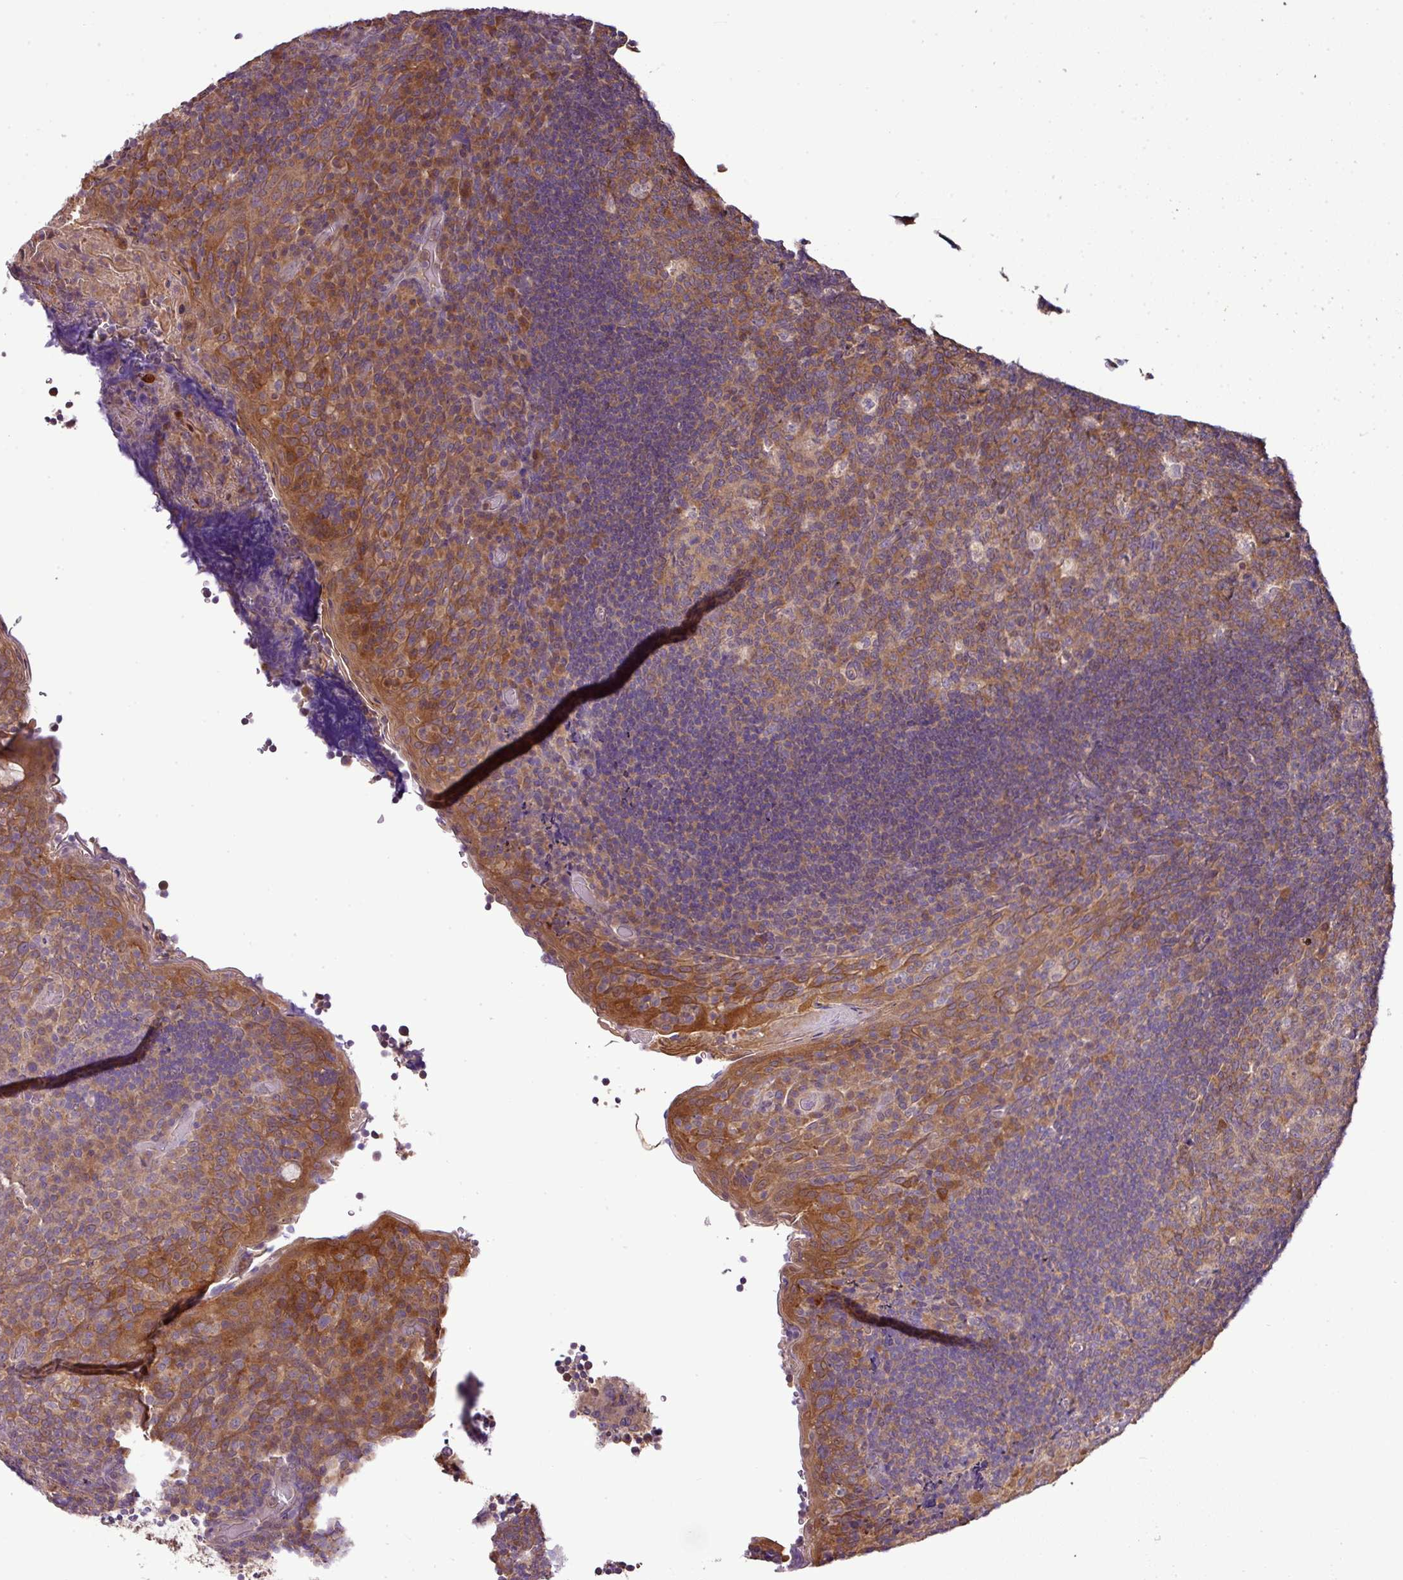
{"staining": {"intensity": "moderate", "quantity": "25%-75%", "location": "cytoplasmic/membranous"}, "tissue": "tonsil", "cell_type": "Germinal center cells", "image_type": "normal", "snomed": [{"axis": "morphology", "description": "Normal tissue, NOS"}, {"axis": "topography", "description": "Tonsil"}], "caption": "Immunohistochemistry histopathology image of normal tonsil stained for a protein (brown), which displays medium levels of moderate cytoplasmic/membranous staining in approximately 25%-75% of germinal center cells.", "gene": "TMEM107", "patient": {"sex": "male", "age": 17}}